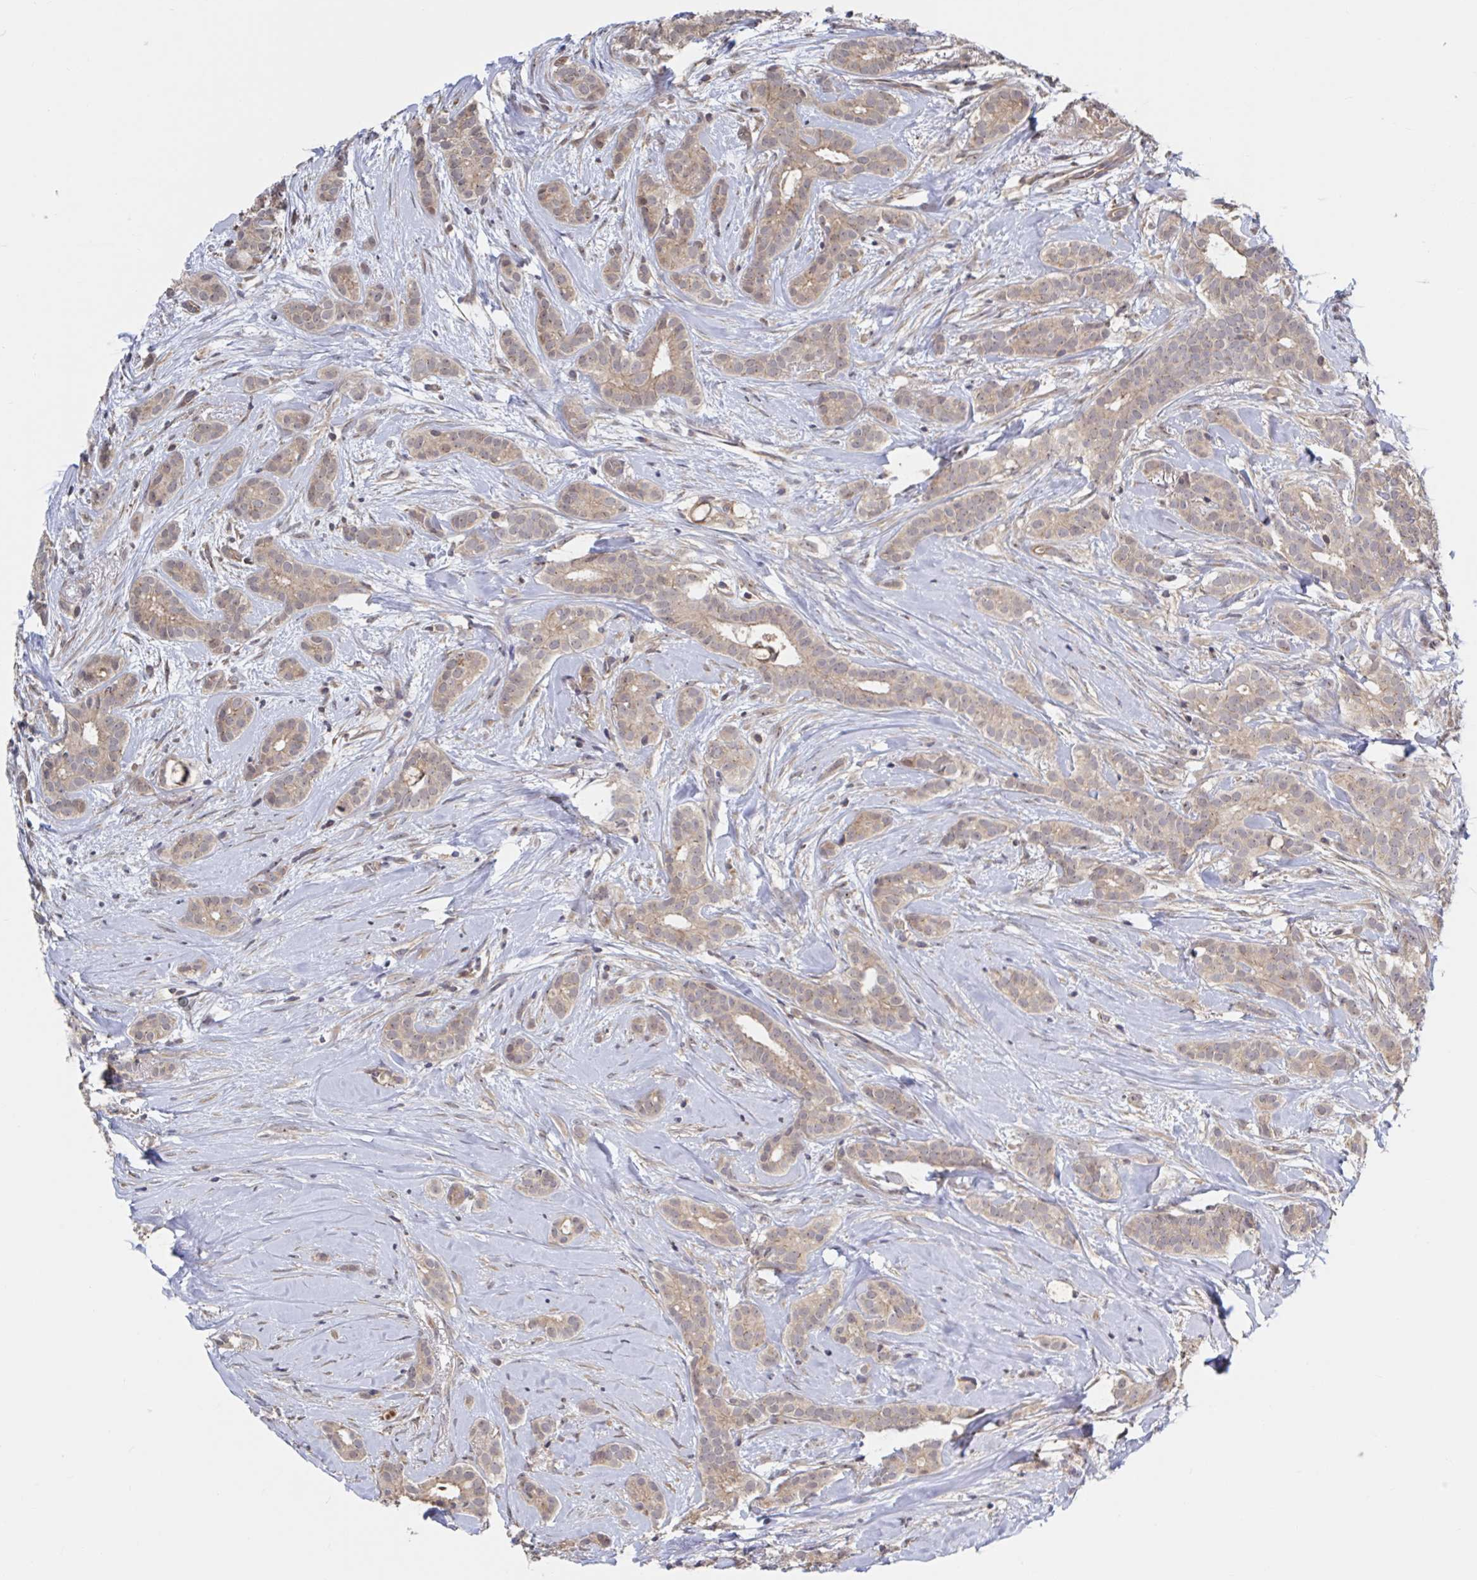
{"staining": {"intensity": "weak", "quantity": ">75%", "location": "cytoplasmic/membranous"}, "tissue": "breast cancer", "cell_type": "Tumor cells", "image_type": "cancer", "snomed": [{"axis": "morphology", "description": "Duct carcinoma"}, {"axis": "topography", "description": "Breast"}], "caption": "IHC (DAB (3,3'-diaminobenzidine)) staining of breast cancer (infiltrating ductal carcinoma) displays weak cytoplasmic/membranous protein positivity in approximately >75% of tumor cells. The staining was performed using DAB, with brown indicating positive protein expression. Nuclei are stained blue with hematoxylin.", "gene": "DHRS12", "patient": {"sex": "female", "age": 65}}